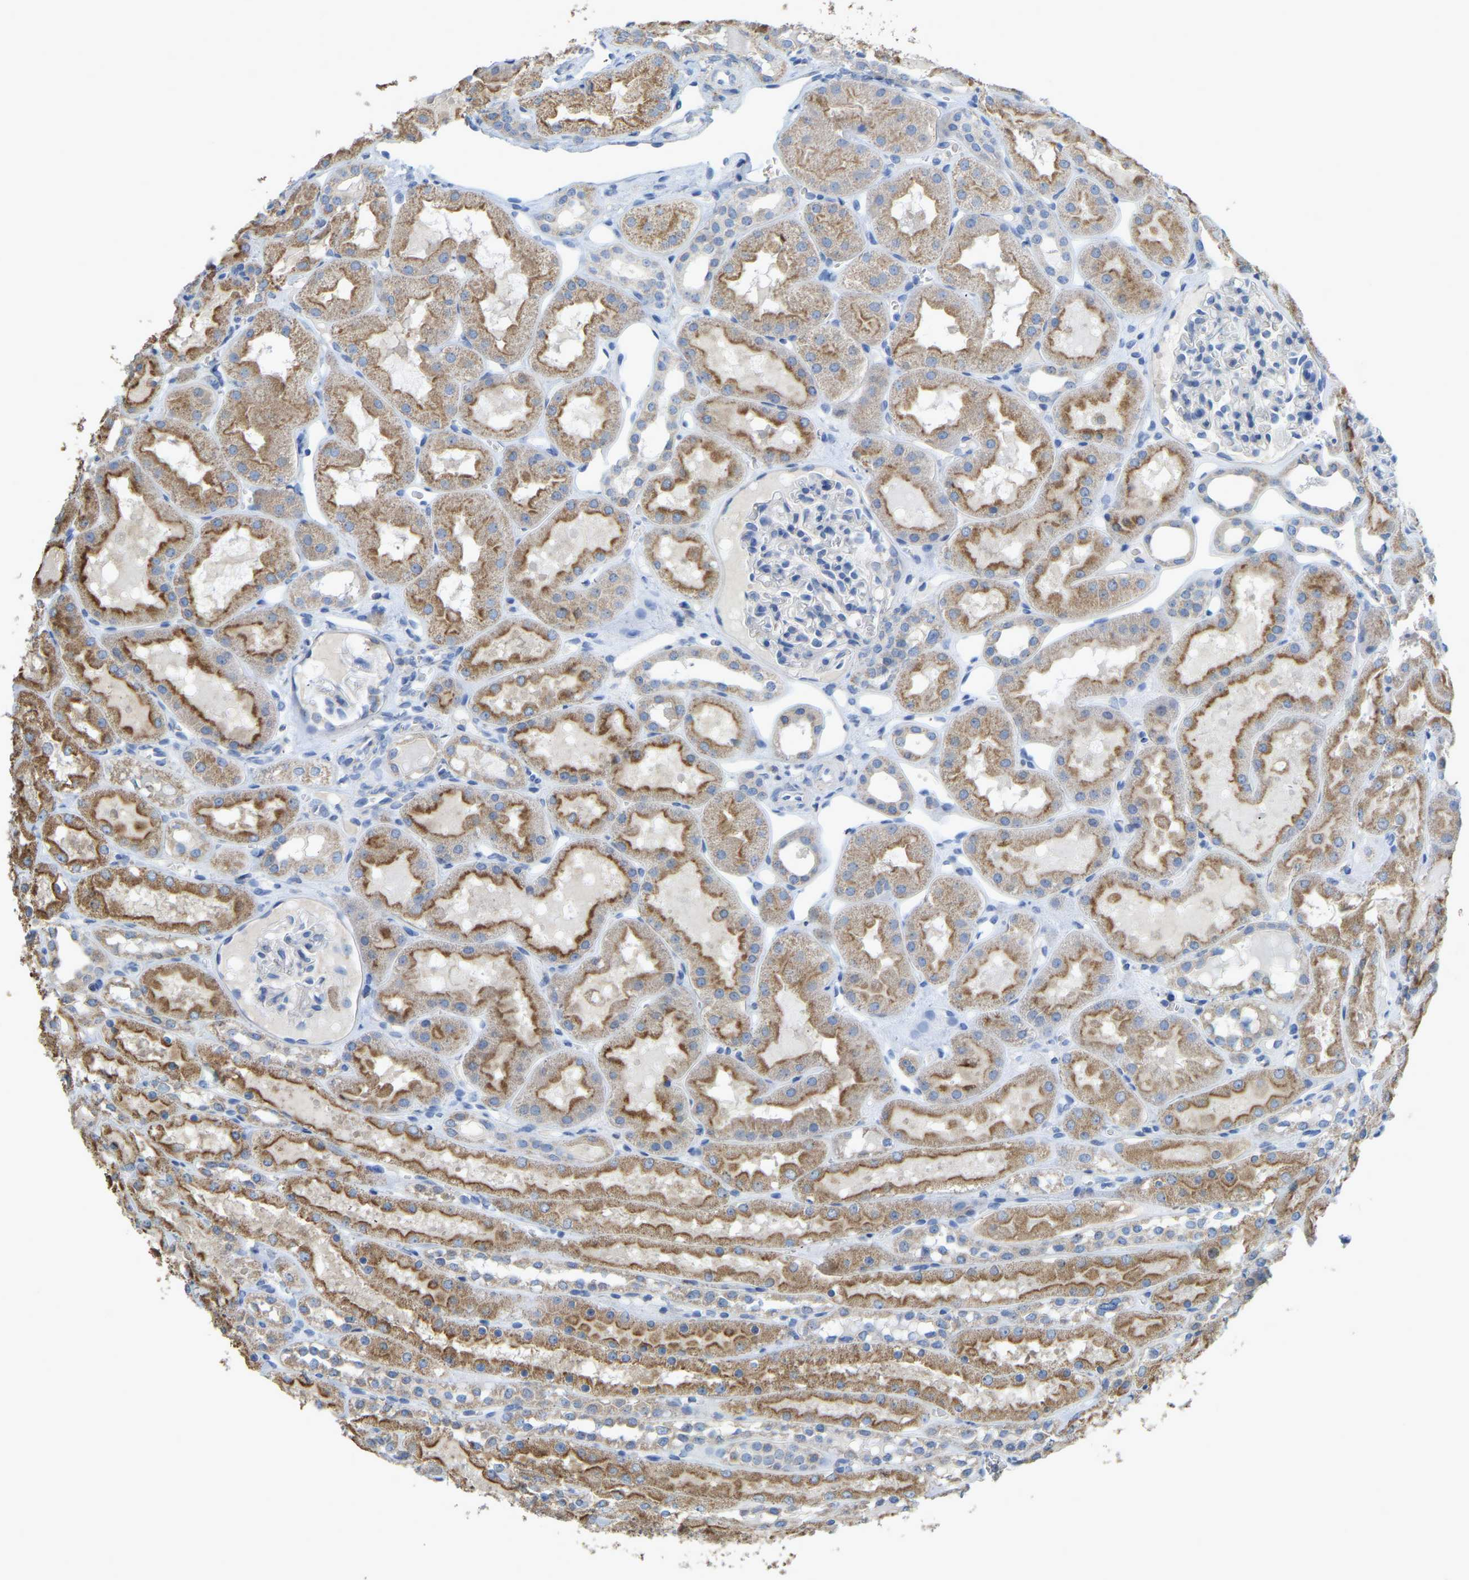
{"staining": {"intensity": "negative", "quantity": "none", "location": "none"}, "tissue": "kidney", "cell_type": "Cells in glomeruli", "image_type": "normal", "snomed": [{"axis": "morphology", "description": "Normal tissue, NOS"}, {"axis": "topography", "description": "Kidney"}, {"axis": "topography", "description": "Urinary bladder"}], "caption": "Cells in glomeruli are negative for brown protein staining in normal kidney. (Immunohistochemistry (ihc), brightfield microscopy, high magnification).", "gene": "SERPINB5", "patient": {"sex": "male", "age": 16}}